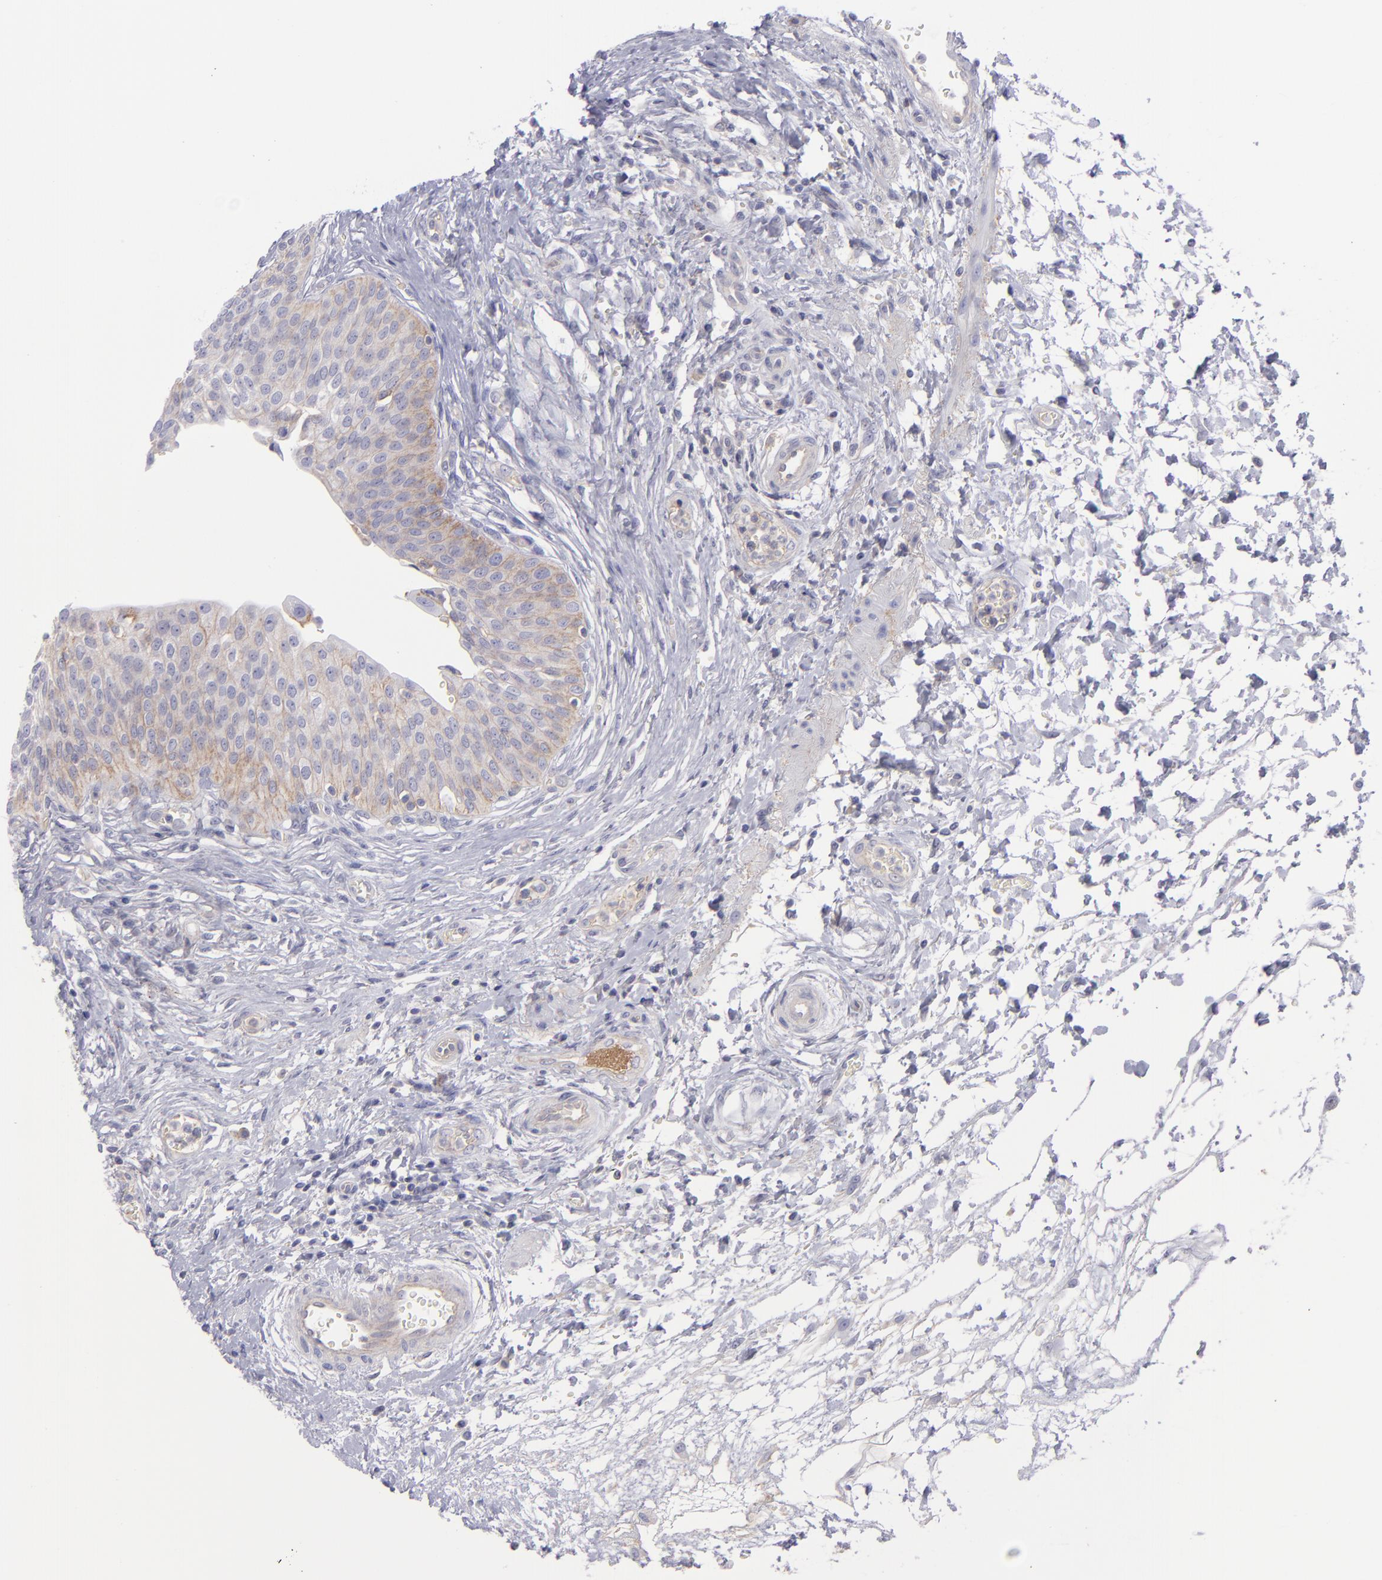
{"staining": {"intensity": "moderate", "quantity": ">75%", "location": "cytoplasmic/membranous"}, "tissue": "urinary bladder", "cell_type": "Urothelial cells", "image_type": "normal", "snomed": [{"axis": "morphology", "description": "Normal tissue, NOS"}, {"axis": "topography", "description": "Smooth muscle"}, {"axis": "topography", "description": "Urinary bladder"}], "caption": "Protein positivity by immunohistochemistry (IHC) demonstrates moderate cytoplasmic/membranous expression in approximately >75% of urothelial cells in unremarkable urinary bladder.", "gene": "BSG", "patient": {"sex": "male", "age": 35}}